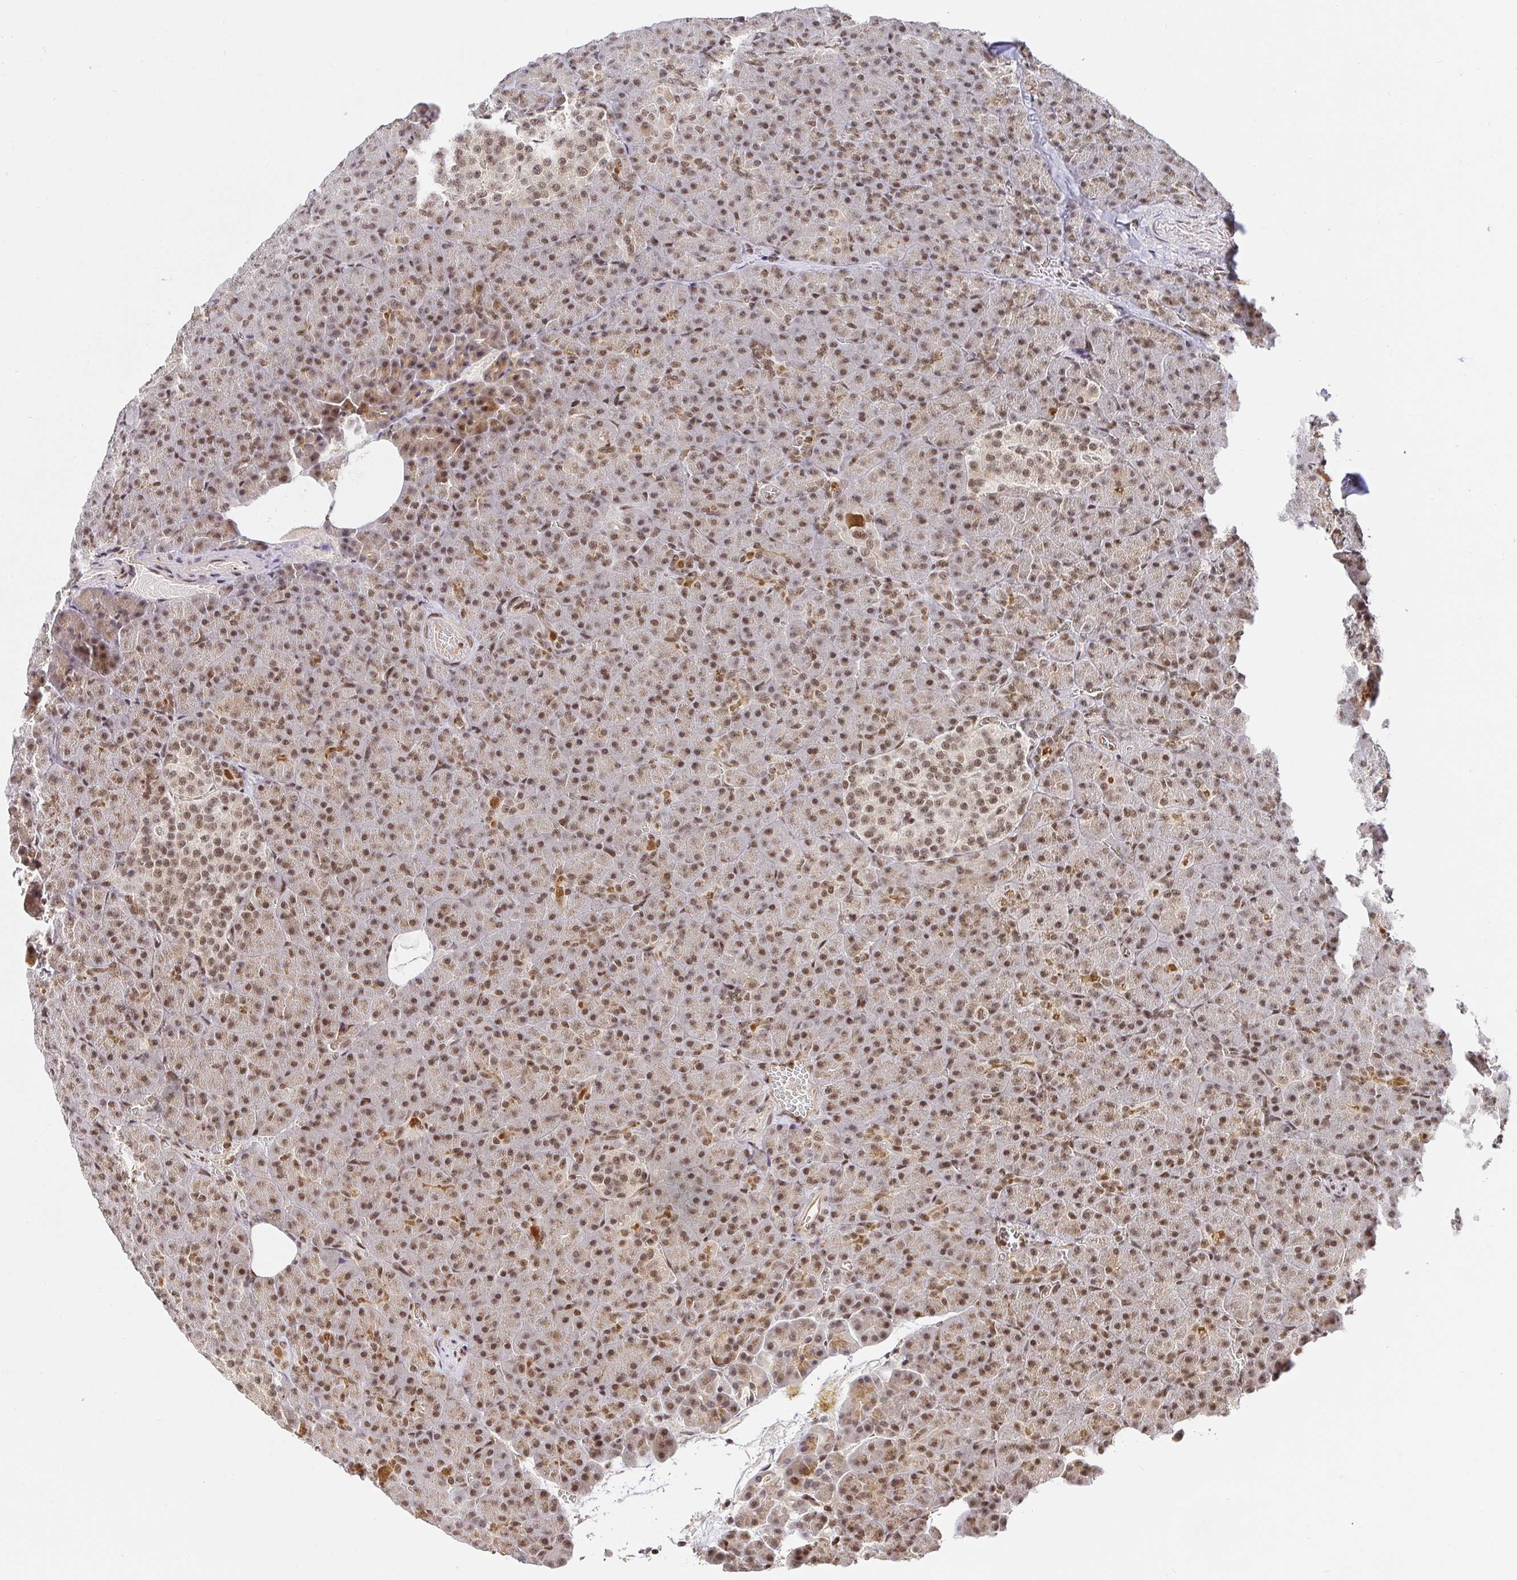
{"staining": {"intensity": "moderate", "quantity": ">75%", "location": "cytoplasmic/membranous,nuclear"}, "tissue": "pancreas", "cell_type": "Exocrine glandular cells", "image_type": "normal", "snomed": [{"axis": "morphology", "description": "Normal tissue, NOS"}, {"axis": "topography", "description": "Pancreas"}], "caption": "IHC histopathology image of benign pancreas: pancreas stained using immunohistochemistry demonstrates medium levels of moderate protein expression localized specifically in the cytoplasmic/membranous,nuclear of exocrine glandular cells, appearing as a cytoplasmic/membranous,nuclear brown color.", "gene": "USF1", "patient": {"sex": "female", "age": 74}}